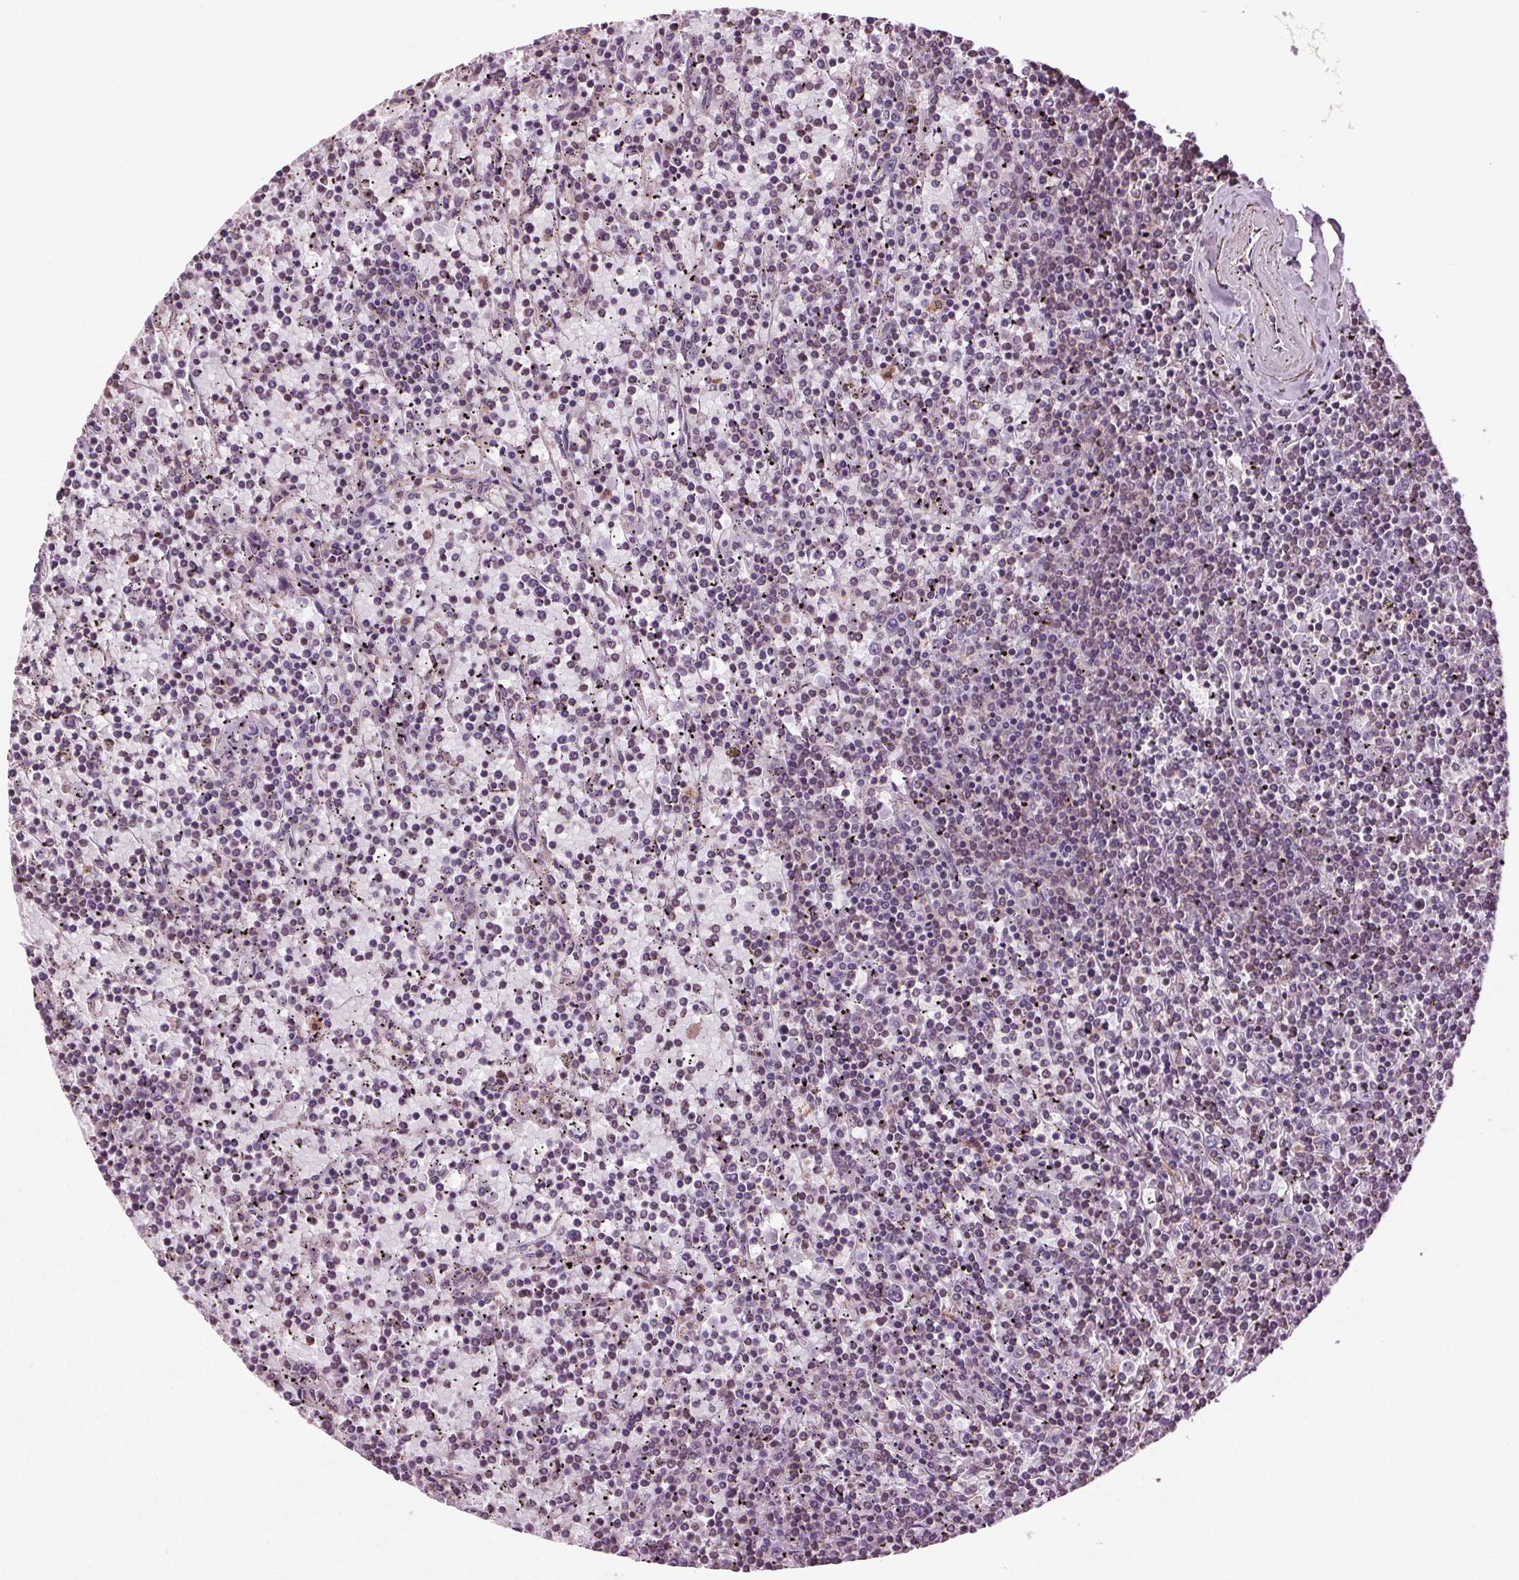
{"staining": {"intensity": "negative", "quantity": "none", "location": "none"}, "tissue": "lymphoma", "cell_type": "Tumor cells", "image_type": "cancer", "snomed": [{"axis": "morphology", "description": "Malignant lymphoma, non-Hodgkin's type, Low grade"}, {"axis": "topography", "description": "Spleen"}], "caption": "The photomicrograph exhibits no significant staining in tumor cells of lymphoma.", "gene": "RNPEP", "patient": {"sex": "female", "age": 77}}